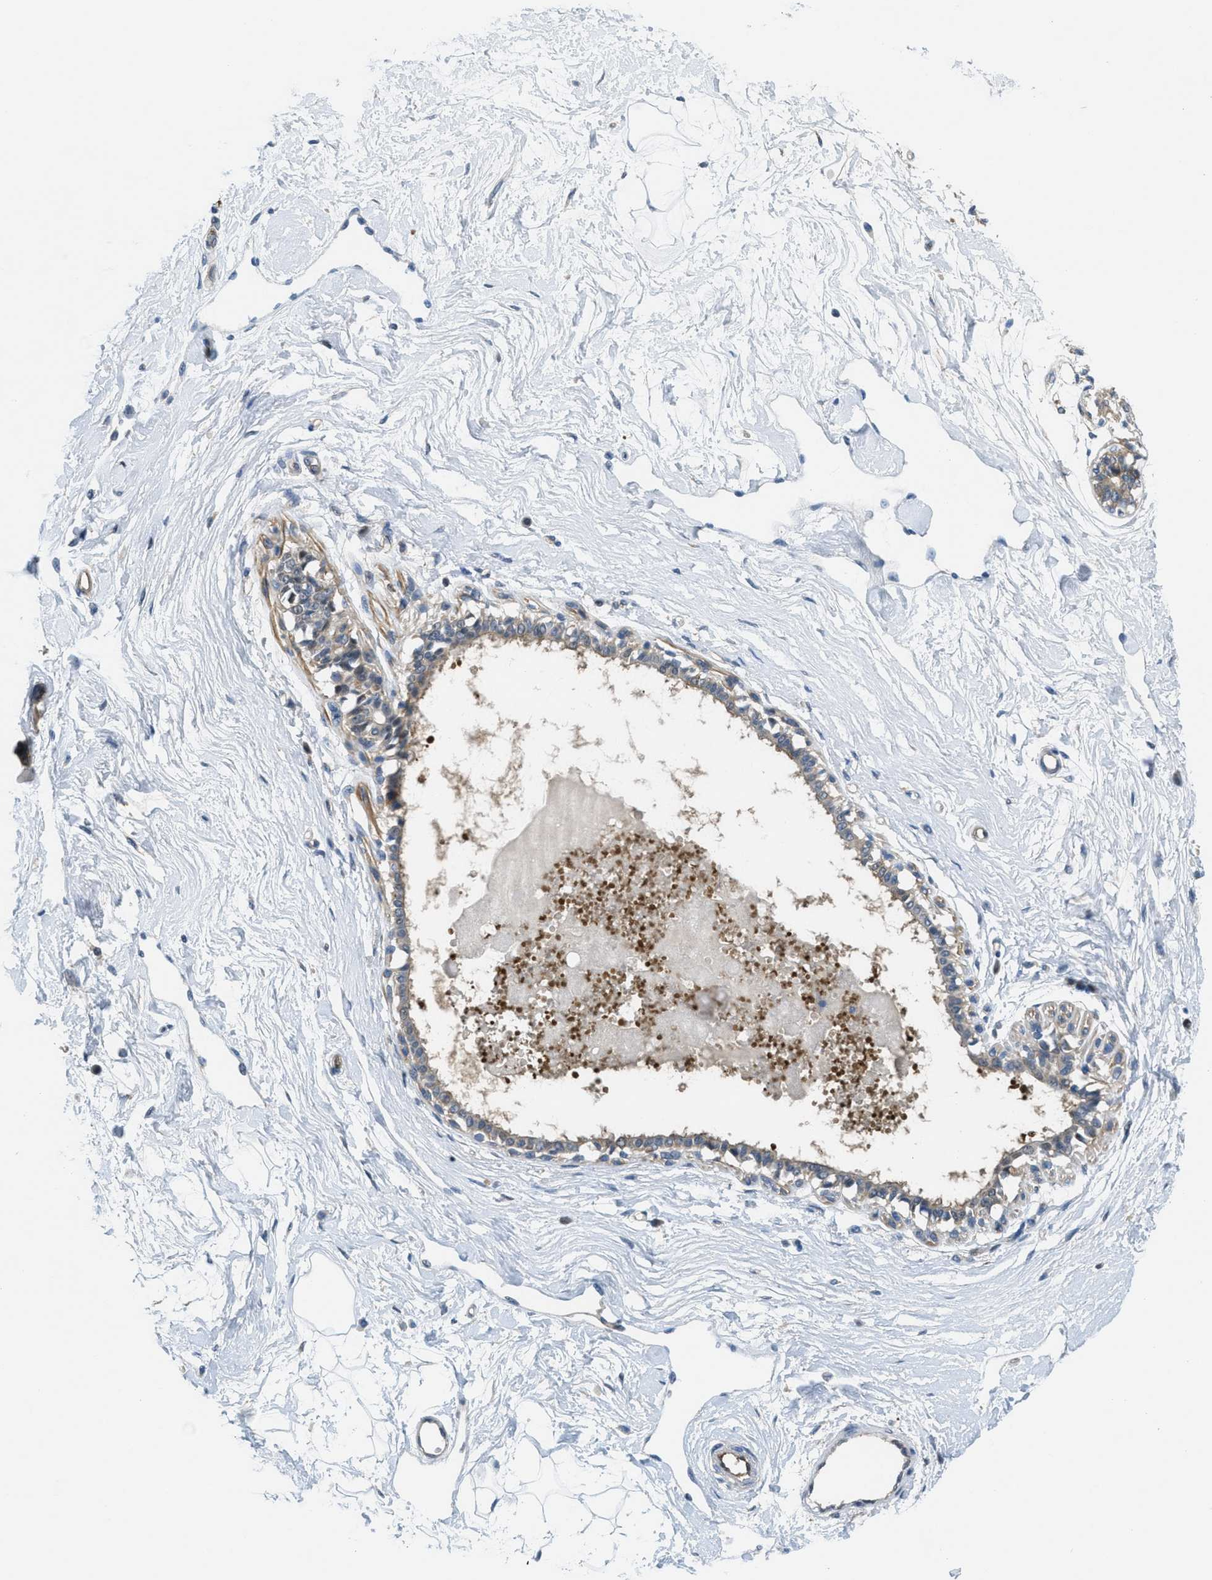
{"staining": {"intensity": "negative", "quantity": "none", "location": "none"}, "tissue": "breast", "cell_type": "Adipocytes", "image_type": "normal", "snomed": [{"axis": "morphology", "description": "Normal tissue, NOS"}, {"axis": "topography", "description": "Breast"}], "caption": "This micrograph is of normal breast stained with IHC to label a protein in brown with the nuclei are counter-stained blue. There is no staining in adipocytes. (DAB IHC with hematoxylin counter stain).", "gene": "PIP5K1C", "patient": {"sex": "female", "age": 45}}